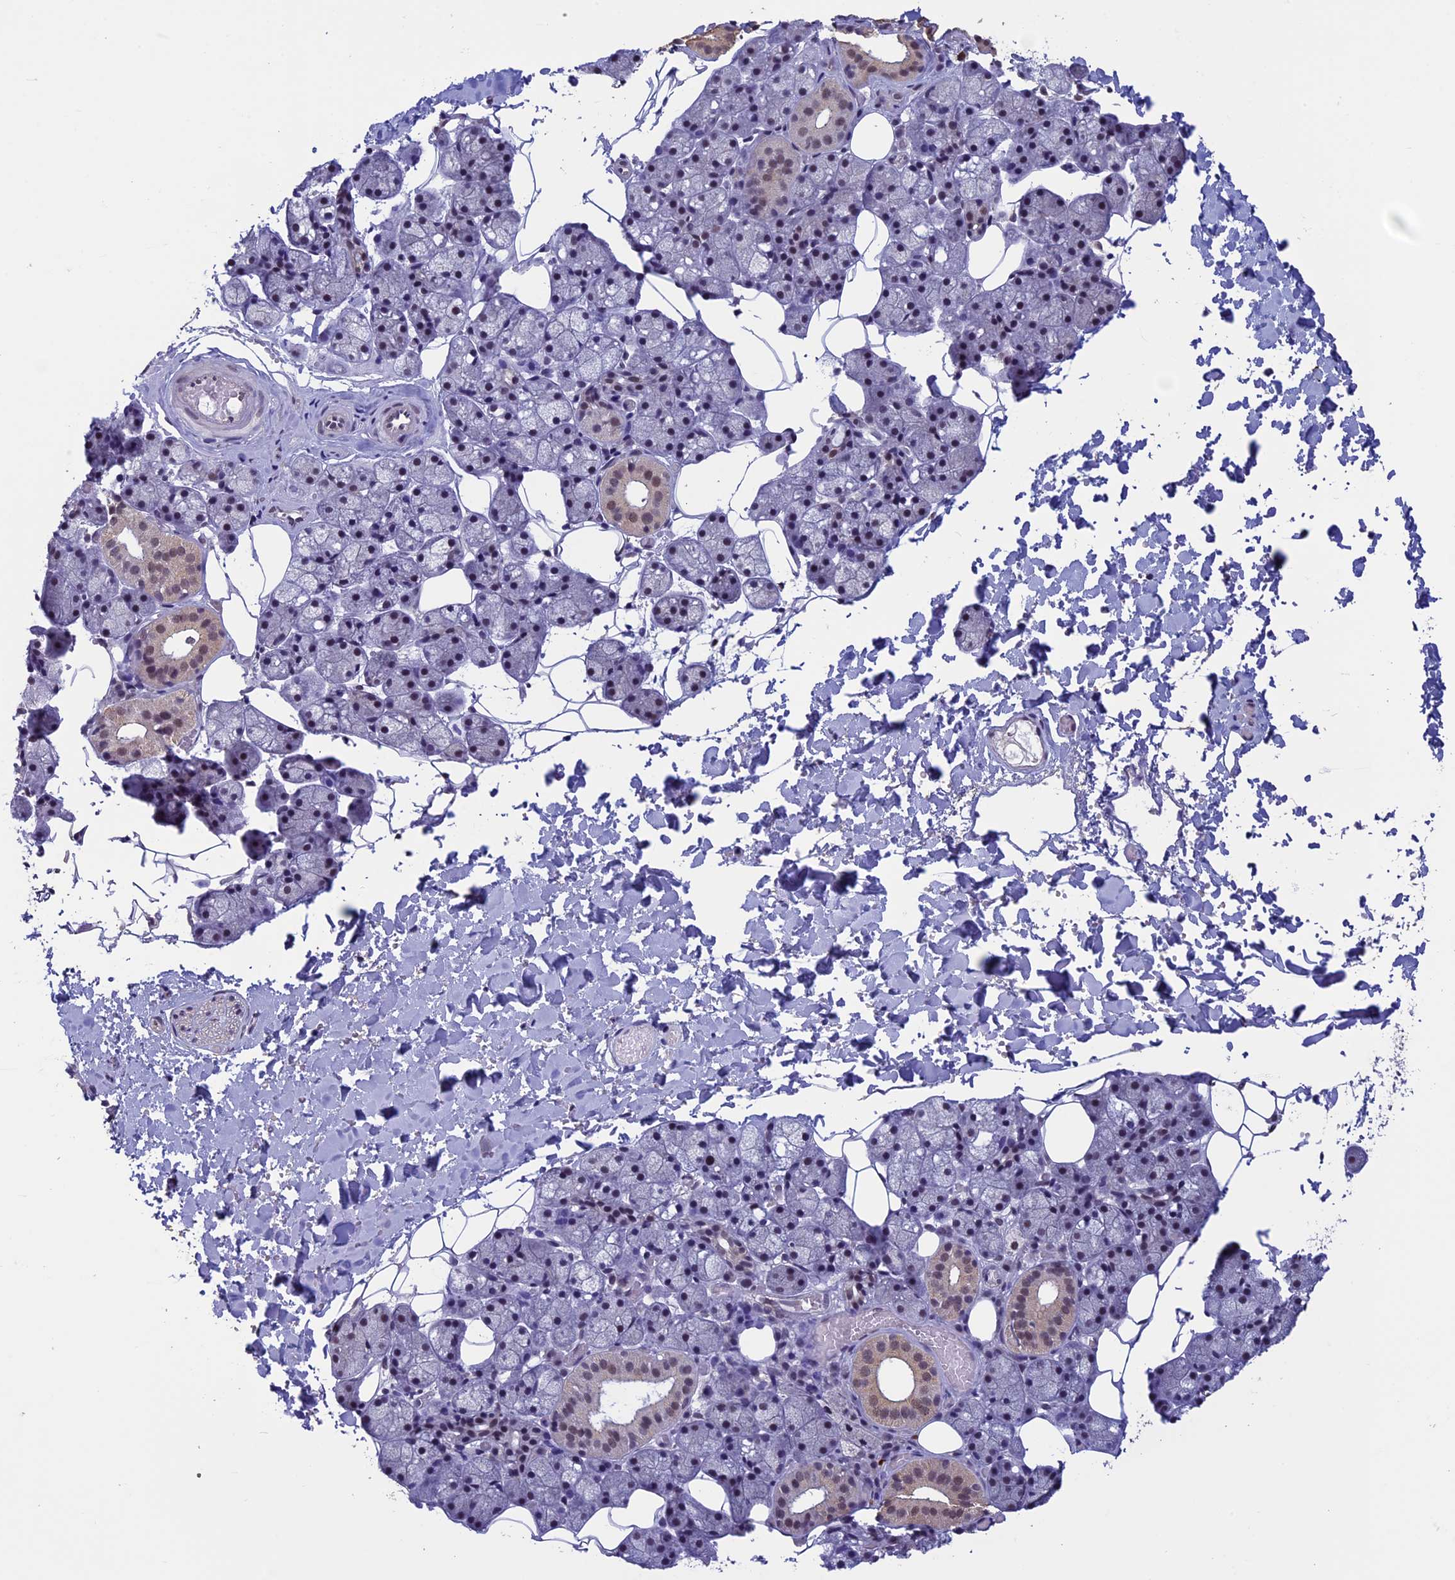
{"staining": {"intensity": "weak", "quantity": "25%-75%", "location": "cytoplasmic/membranous,nuclear"}, "tissue": "salivary gland", "cell_type": "Glandular cells", "image_type": "normal", "snomed": [{"axis": "morphology", "description": "Normal tissue, NOS"}, {"axis": "topography", "description": "Salivary gland"}], "caption": "Benign salivary gland was stained to show a protein in brown. There is low levels of weak cytoplasmic/membranous,nuclear expression in approximately 25%-75% of glandular cells. The staining is performed using DAB brown chromogen to label protein expression. The nuclei are counter-stained blue using hematoxylin.", "gene": "RNF40", "patient": {"sex": "female", "age": 33}}